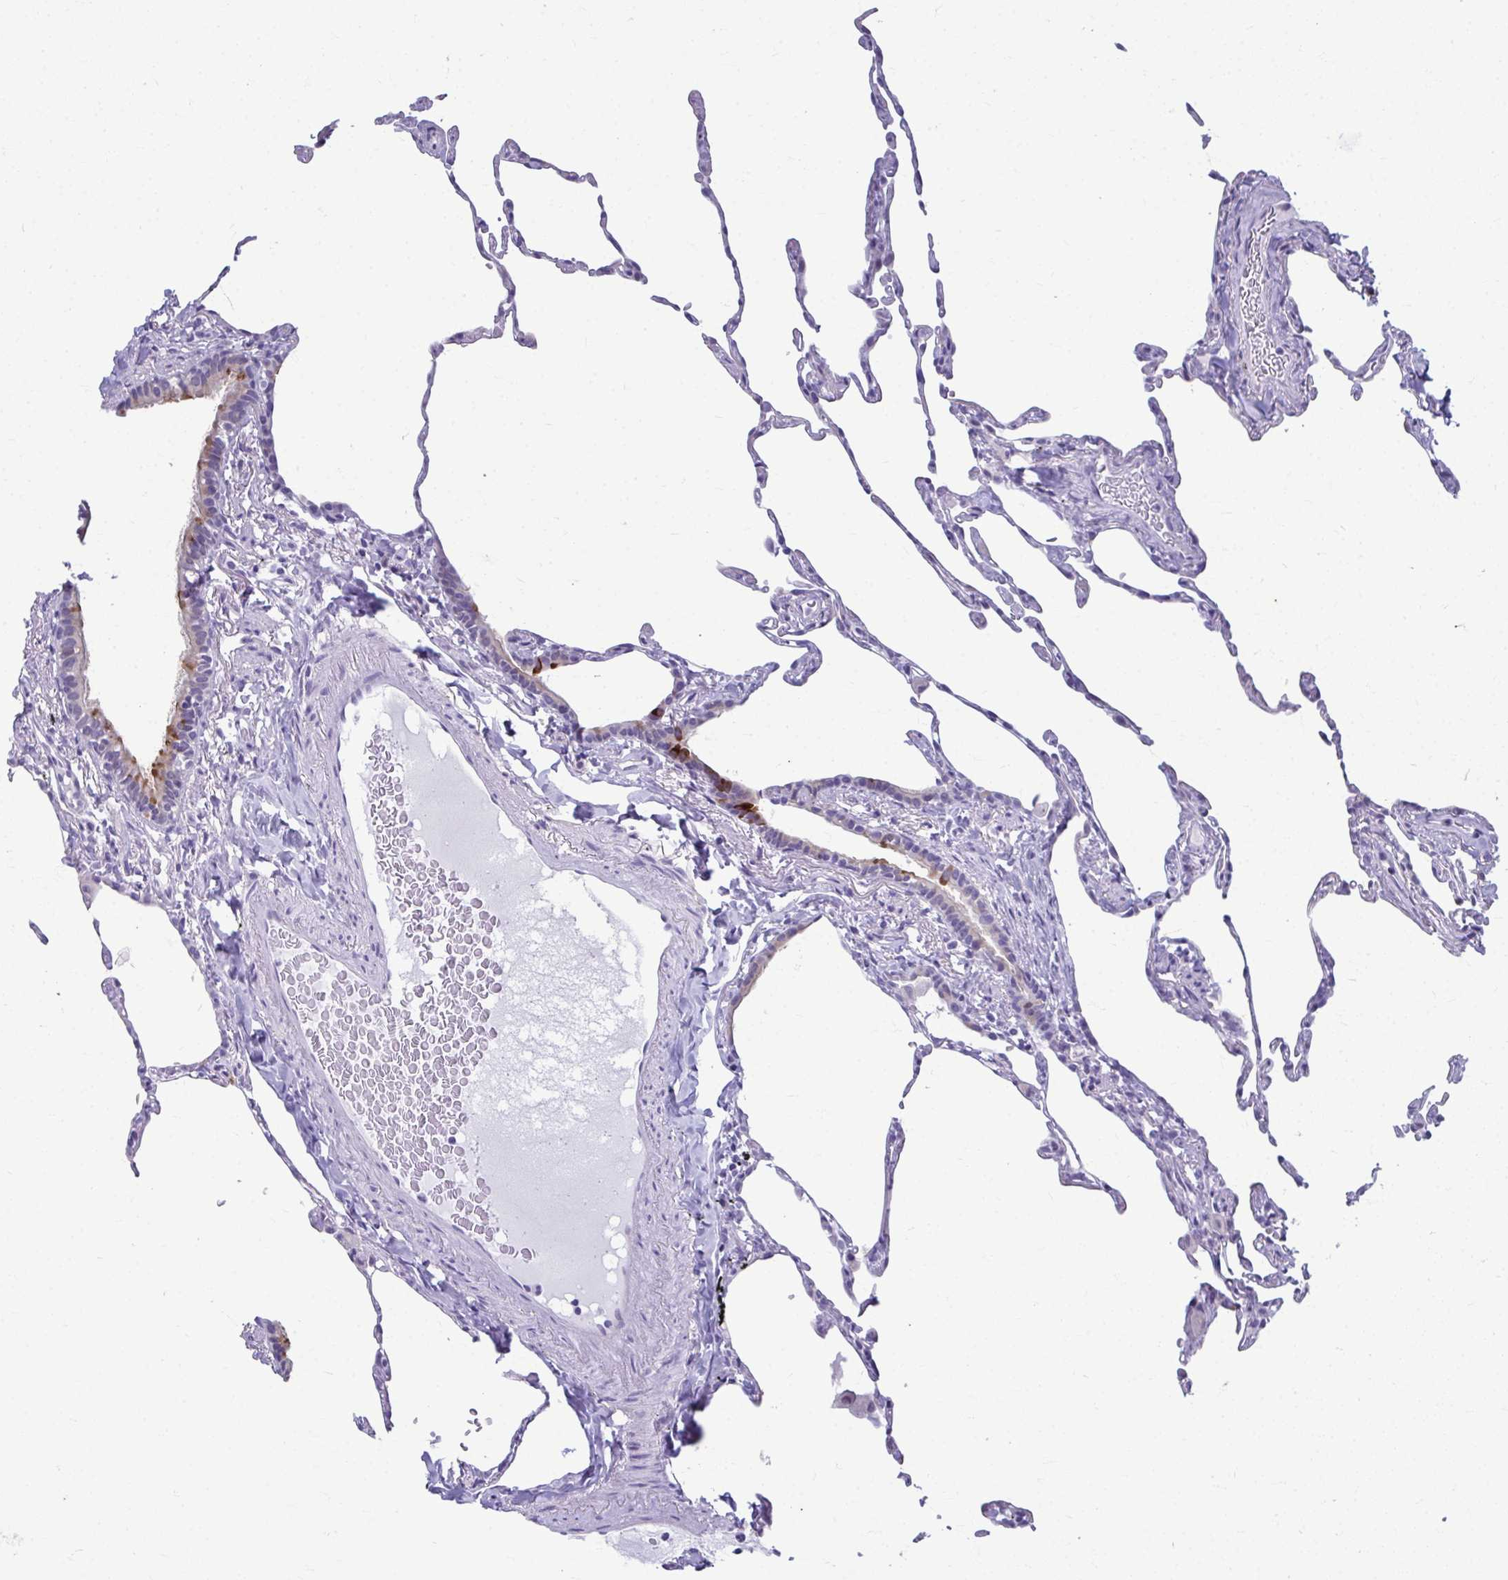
{"staining": {"intensity": "negative", "quantity": "none", "location": "none"}, "tissue": "lung", "cell_type": "Alveolar cells", "image_type": "normal", "snomed": [{"axis": "morphology", "description": "Normal tissue, NOS"}, {"axis": "topography", "description": "Lung"}], "caption": "Protein analysis of unremarkable lung displays no significant positivity in alveolar cells. (DAB (3,3'-diaminobenzidine) immunohistochemistry, high magnification).", "gene": "SERPINI1", "patient": {"sex": "female", "age": 57}}